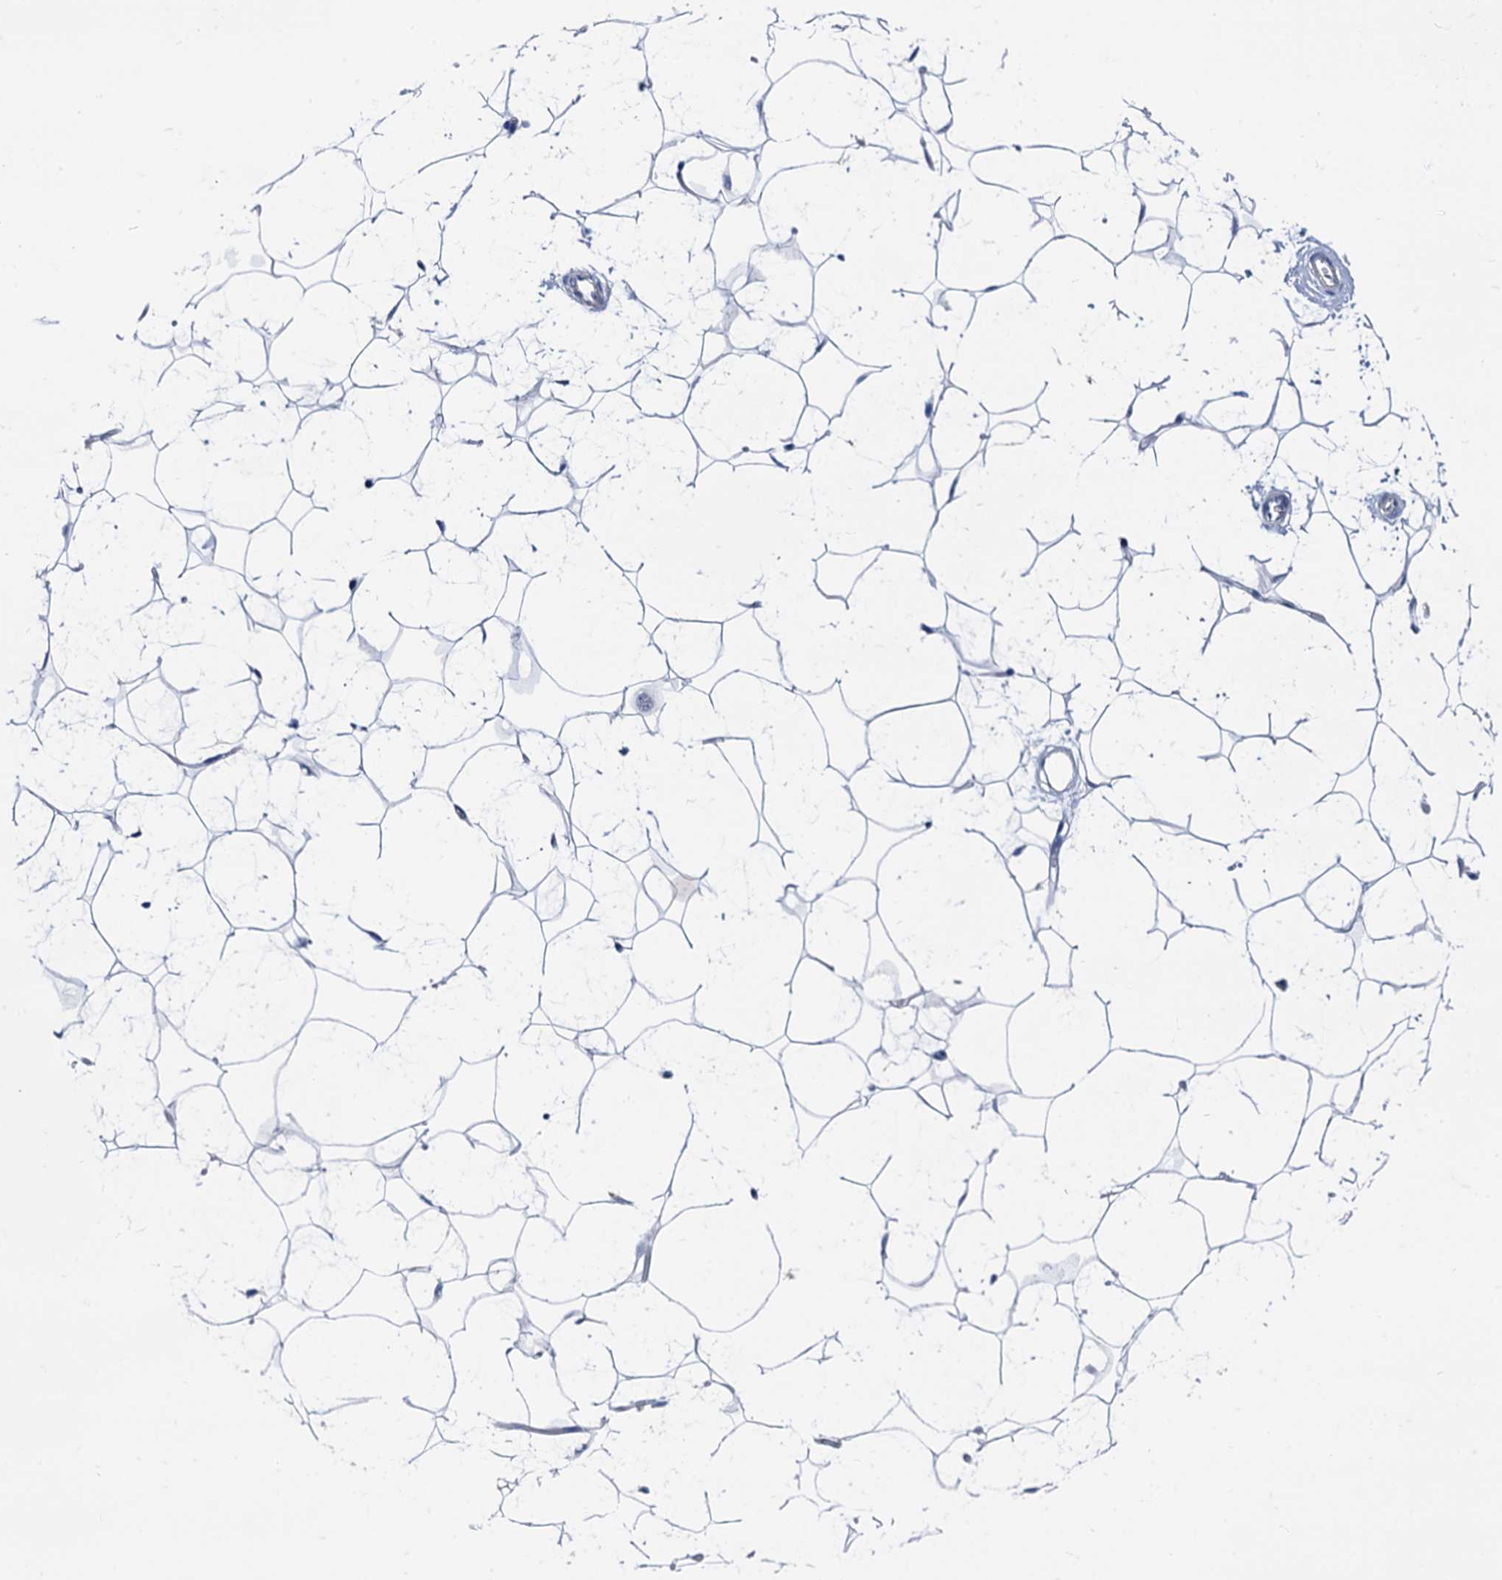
{"staining": {"intensity": "negative", "quantity": "none", "location": "none"}, "tissue": "adipose tissue", "cell_type": "Adipocytes", "image_type": "normal", "snomed": [{"axis": "morphology", "description": "Normal tissue, NOS"}, {"axis": "topography", "description": "Breast"}], "caption": "Immunohistochemistry (IHC) image of benign human adipose tissue stained for a protein (brown), which demonstrates no positivity in adipocytes.", "gene": "FOXR2", "patient": {"sex": "female", "age": 26}}